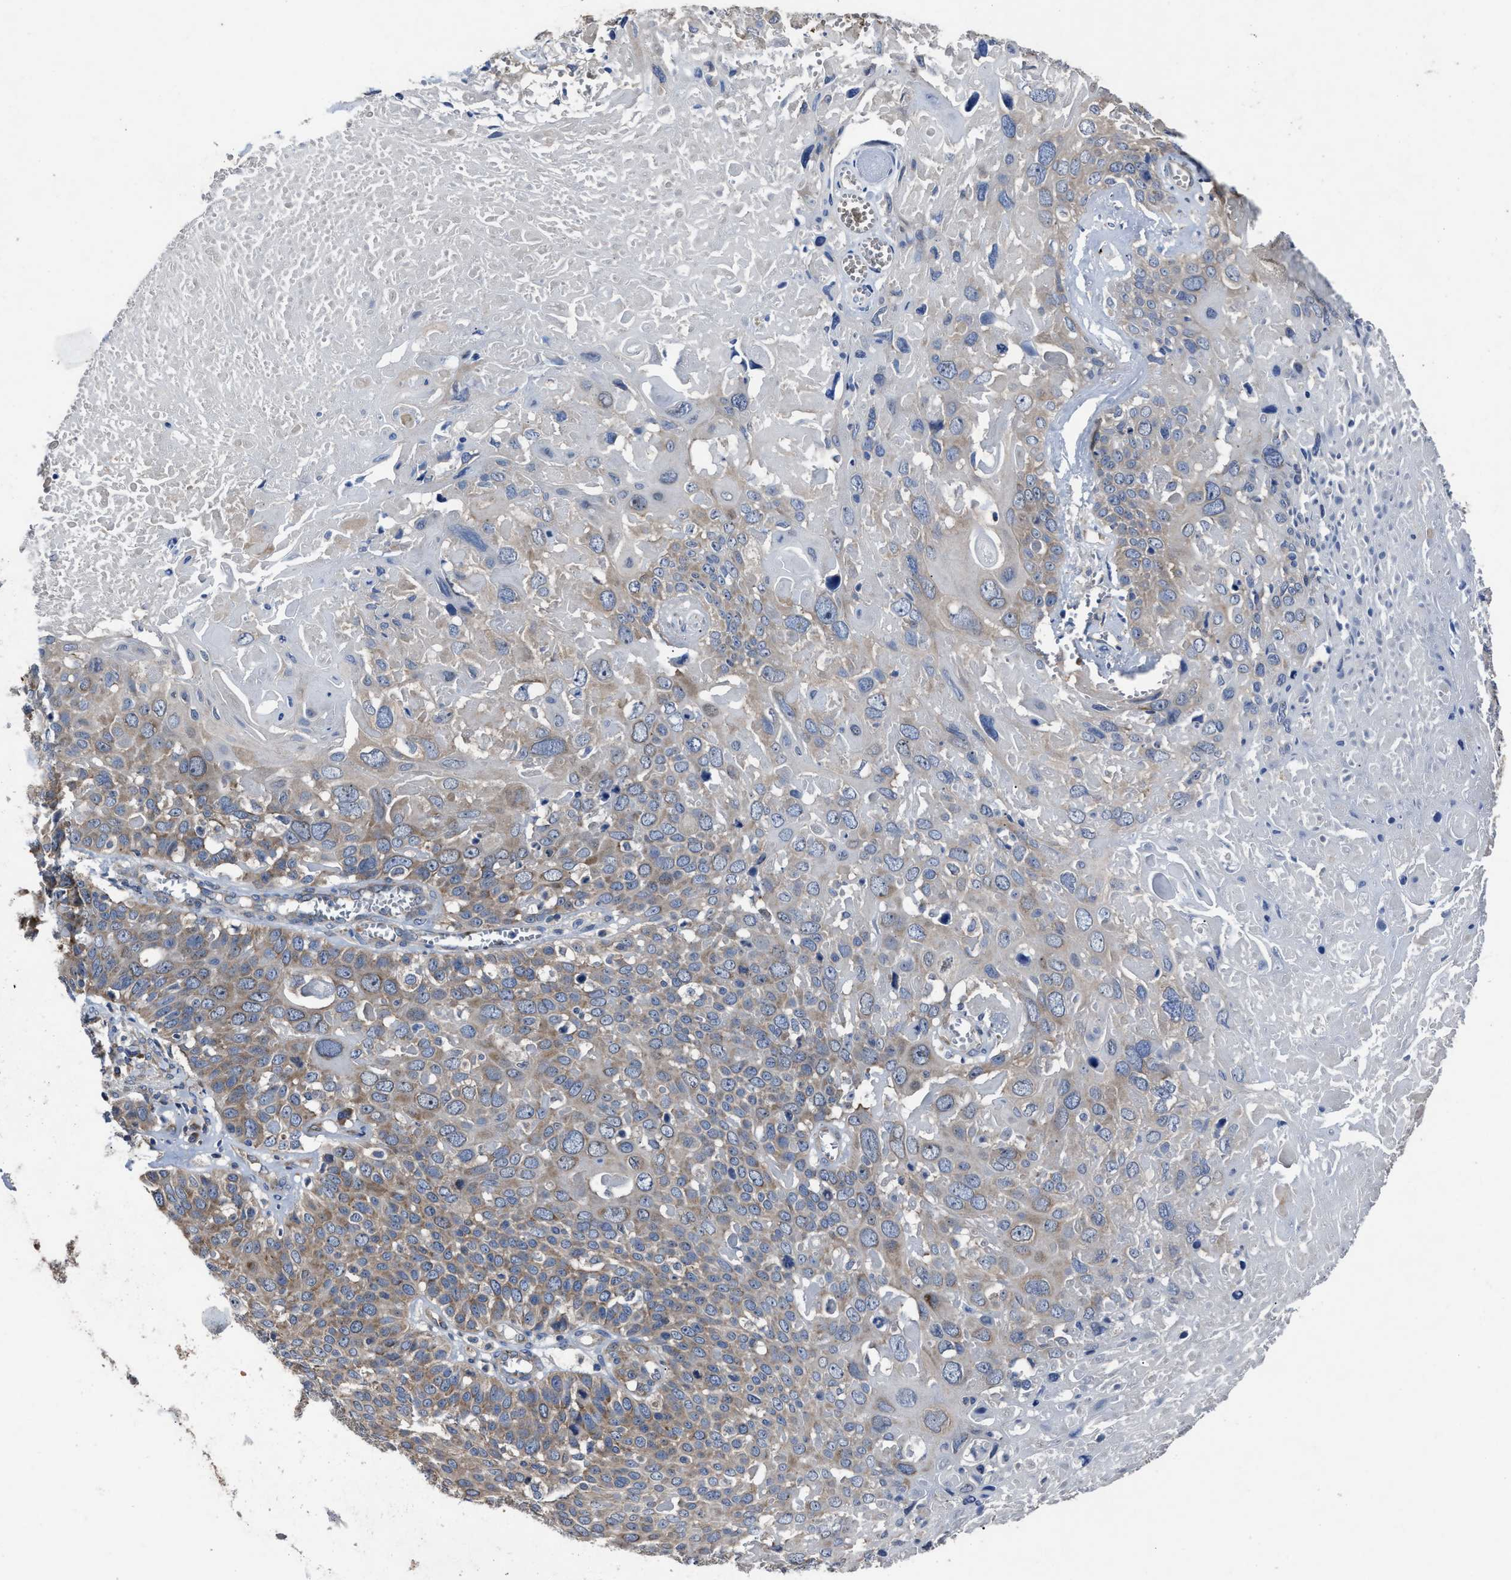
{"staining": {"intensity": "moderate", "quantity": "<25%", "location": "cytoplasmic/membranous"}, "tissue": "cervical cancer", "cell_type": "Tumor cells", "image_type": "cancer", "snomed": [{"axis": "morphology", "description": "Squamous cell carcinoma, NOS"}, {"axis": "topography", "description": "Cervix"}], "caption": "Immunohistochemical staining of human cervical cancer reveals low levels of moderate cytoplasmic/membranous staining in about <25% of tumor cells.", "gene": "UPF1", "patient": {"sex": "female", "age": 74}}